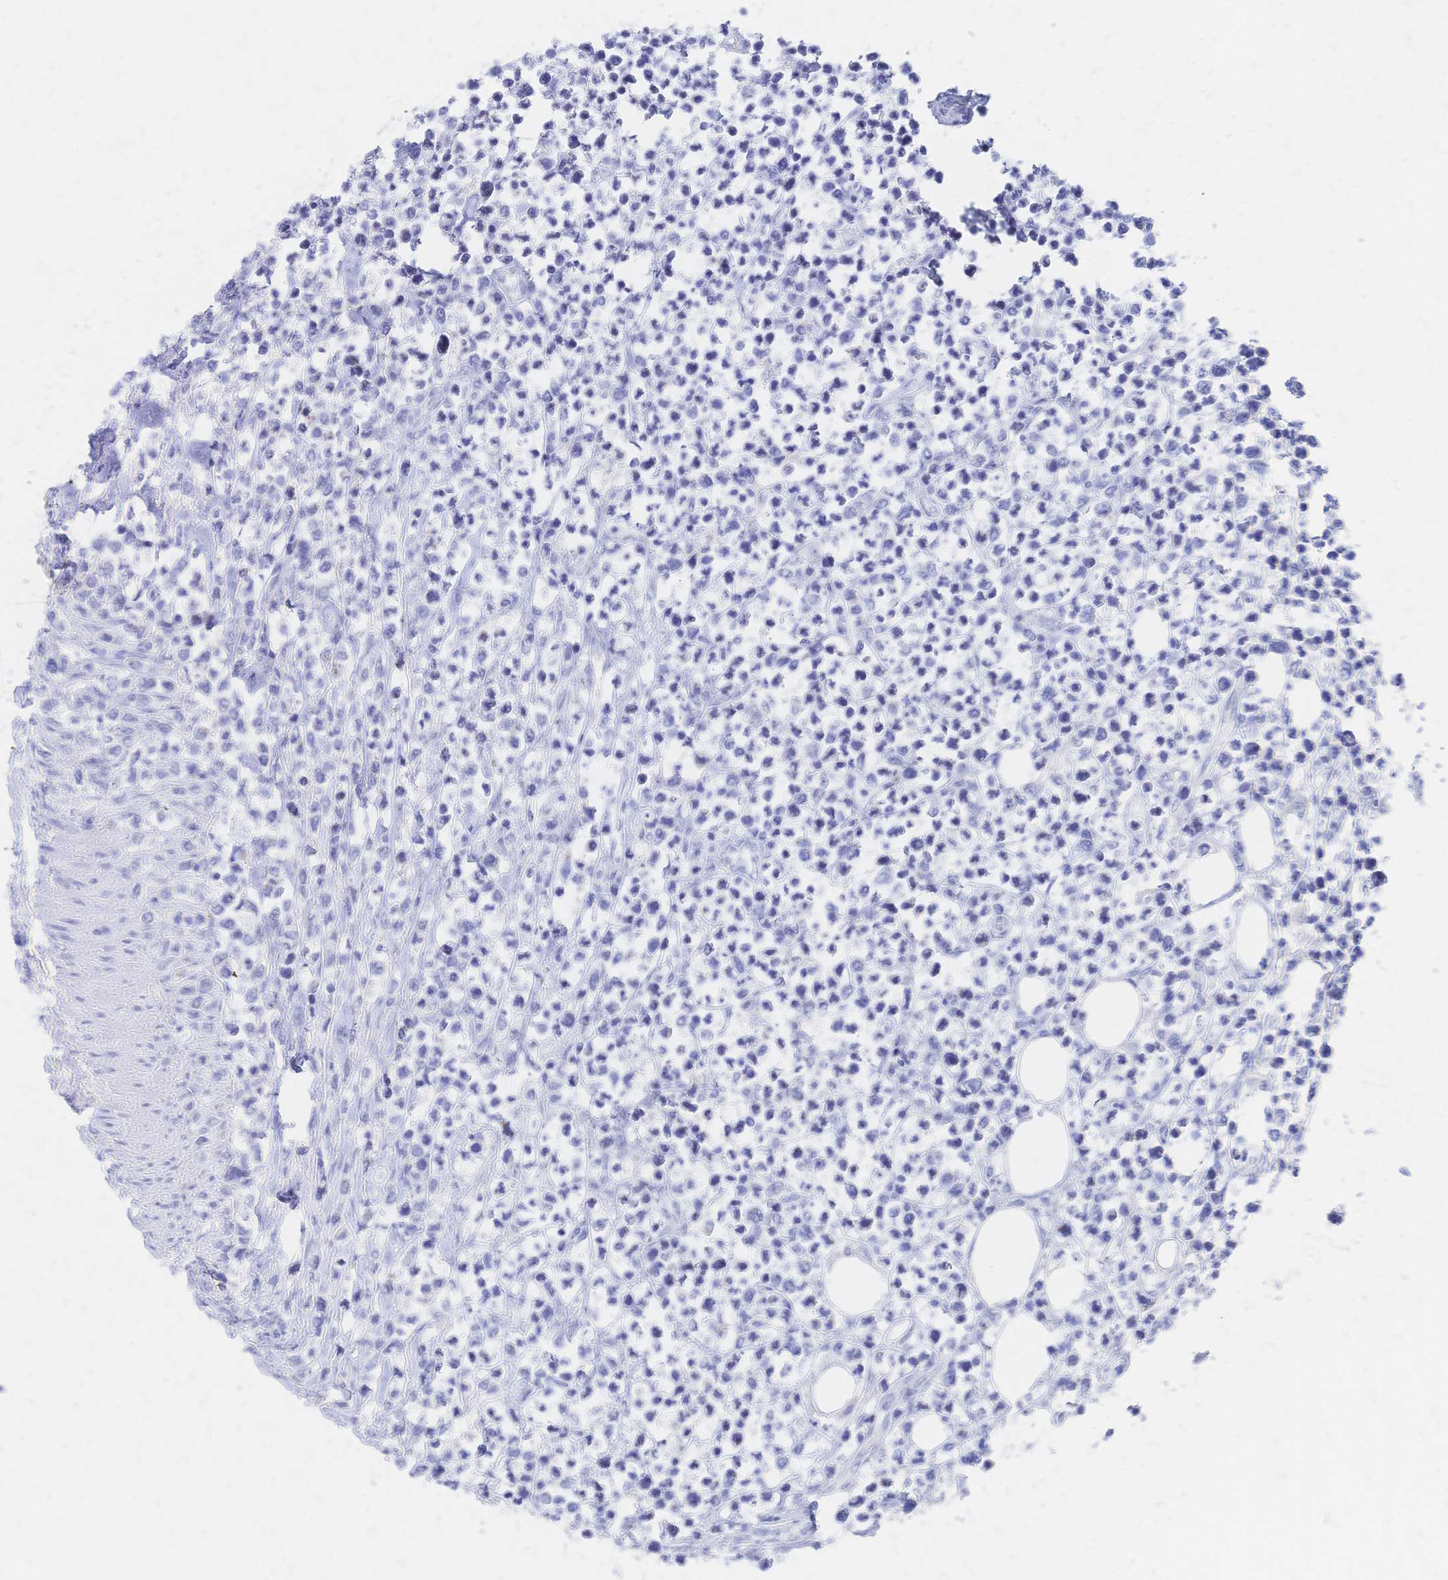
{"staining": {"intensity": "negative", "quantity": "none", "location": "none"}, "tissue": "lymphoma", "cell_type": "Tumor cells", "image_type": "cancer", "snomed": [{"axis": "morphology", "description": "Malignant lymphoma, non-Hodgkin's type, High grade"}, {"axis": "topography", "description": "Soft tissue"}], "caption": "Tumor cells show no significant protein staining in lymphoma. (DAB (3,3'-diaminobenzidine) immunohistochemistry (IHC), high magnification).", "gene": "SLC5A1", "patient": {"sex": "female", "age": 56}}